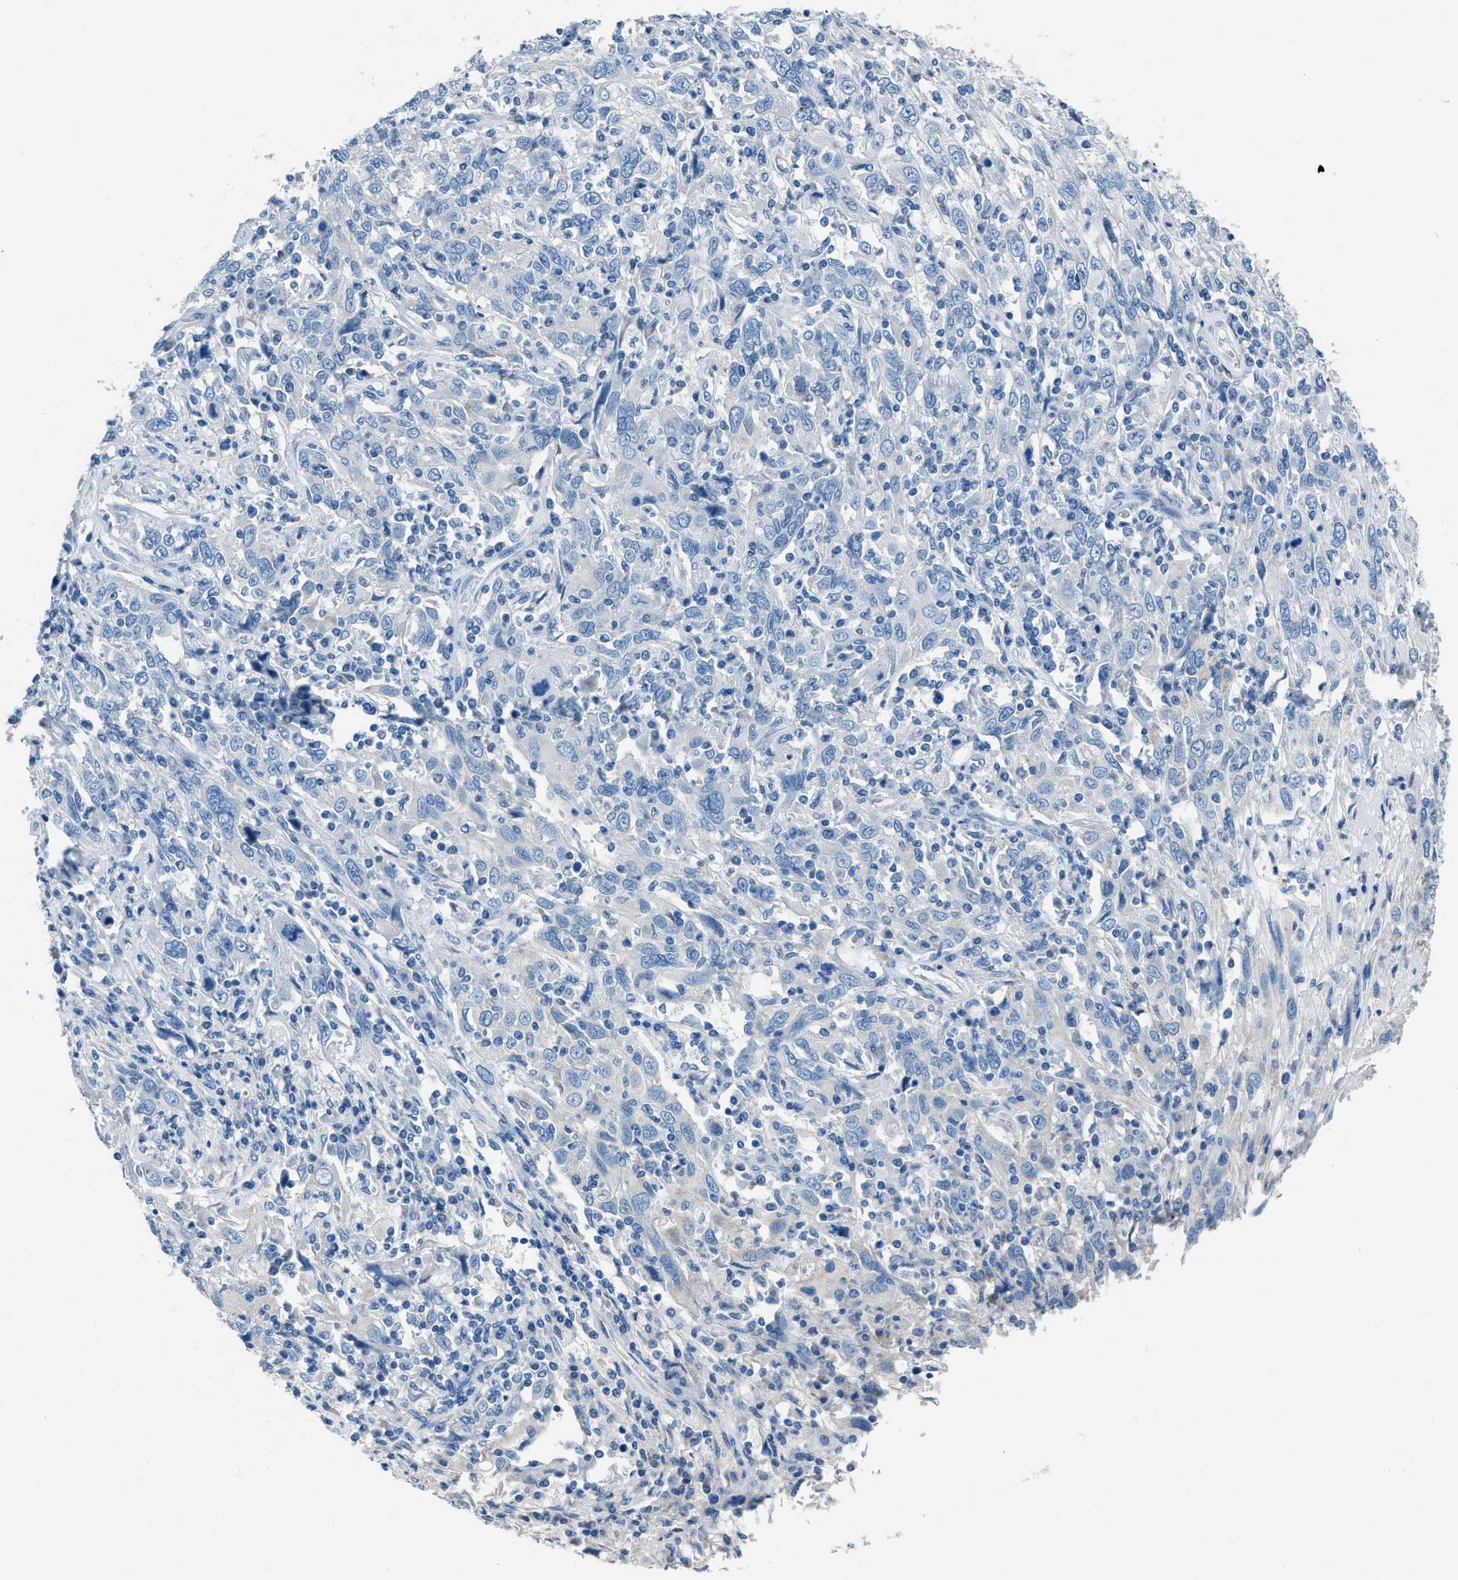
{"staining": {"intensity": "negative", "quantity": "none", "location": "none"}, "tissue": "cervical cancer", "cell_type": "Tumor cells", "image_type": "cancer", "snomed": [{"axis": "morphology", "description": "Squamous cell carcinoma, NOS"}, {"axis": "topography", "description": "Cervix"}], "caption": "An immunohistochemistry (IHC) histopathology image of cervical cancer (squamous cell carcinoma) is shown. There is no staining in tumor cells of cervical cancer (squamous cell carcinoma).", "gene": "AMACR", "patient": {"sex": "female", "age": 46}}